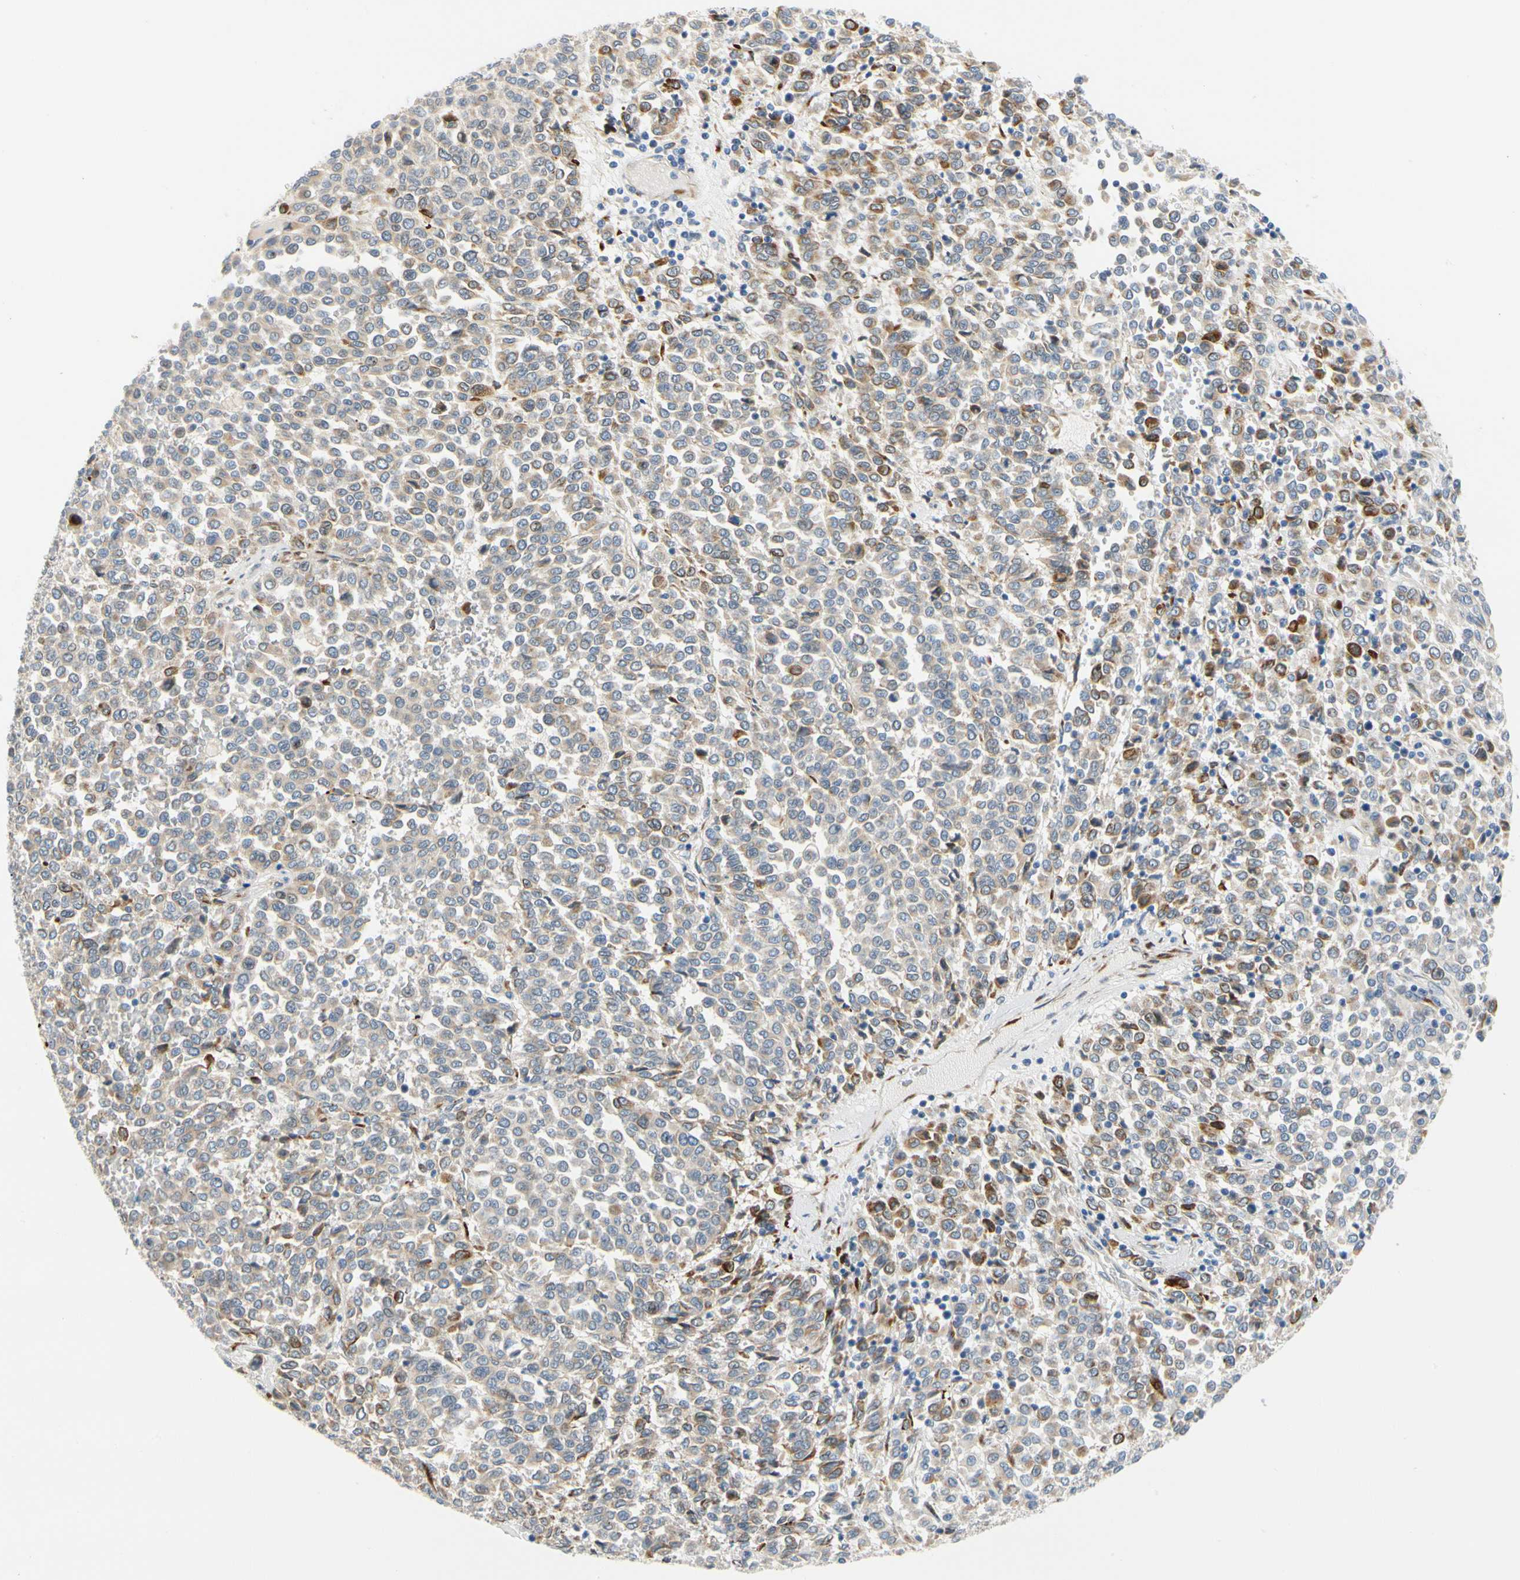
{"staining": {"intensity": "moderate", "quantity": "<25%", "location": "cytoplasmic/membranous"}, "tissue": "melanoma", "cell_type": "Tumor cells", "image_type": "cancer", "snomed": [{"axis": "morphology", "description": "Malignant melanoma, Metastatic site"}, {"axis": "topography", "description": "Pancreas"}], "caption": "A low amount of moderate cytoplasmic/membranous staining is seen in approximately <25% of tumor cells in melanoma tissue.", "gene": "ZNF236", "patient": {"sex": "female", "age": 30}}